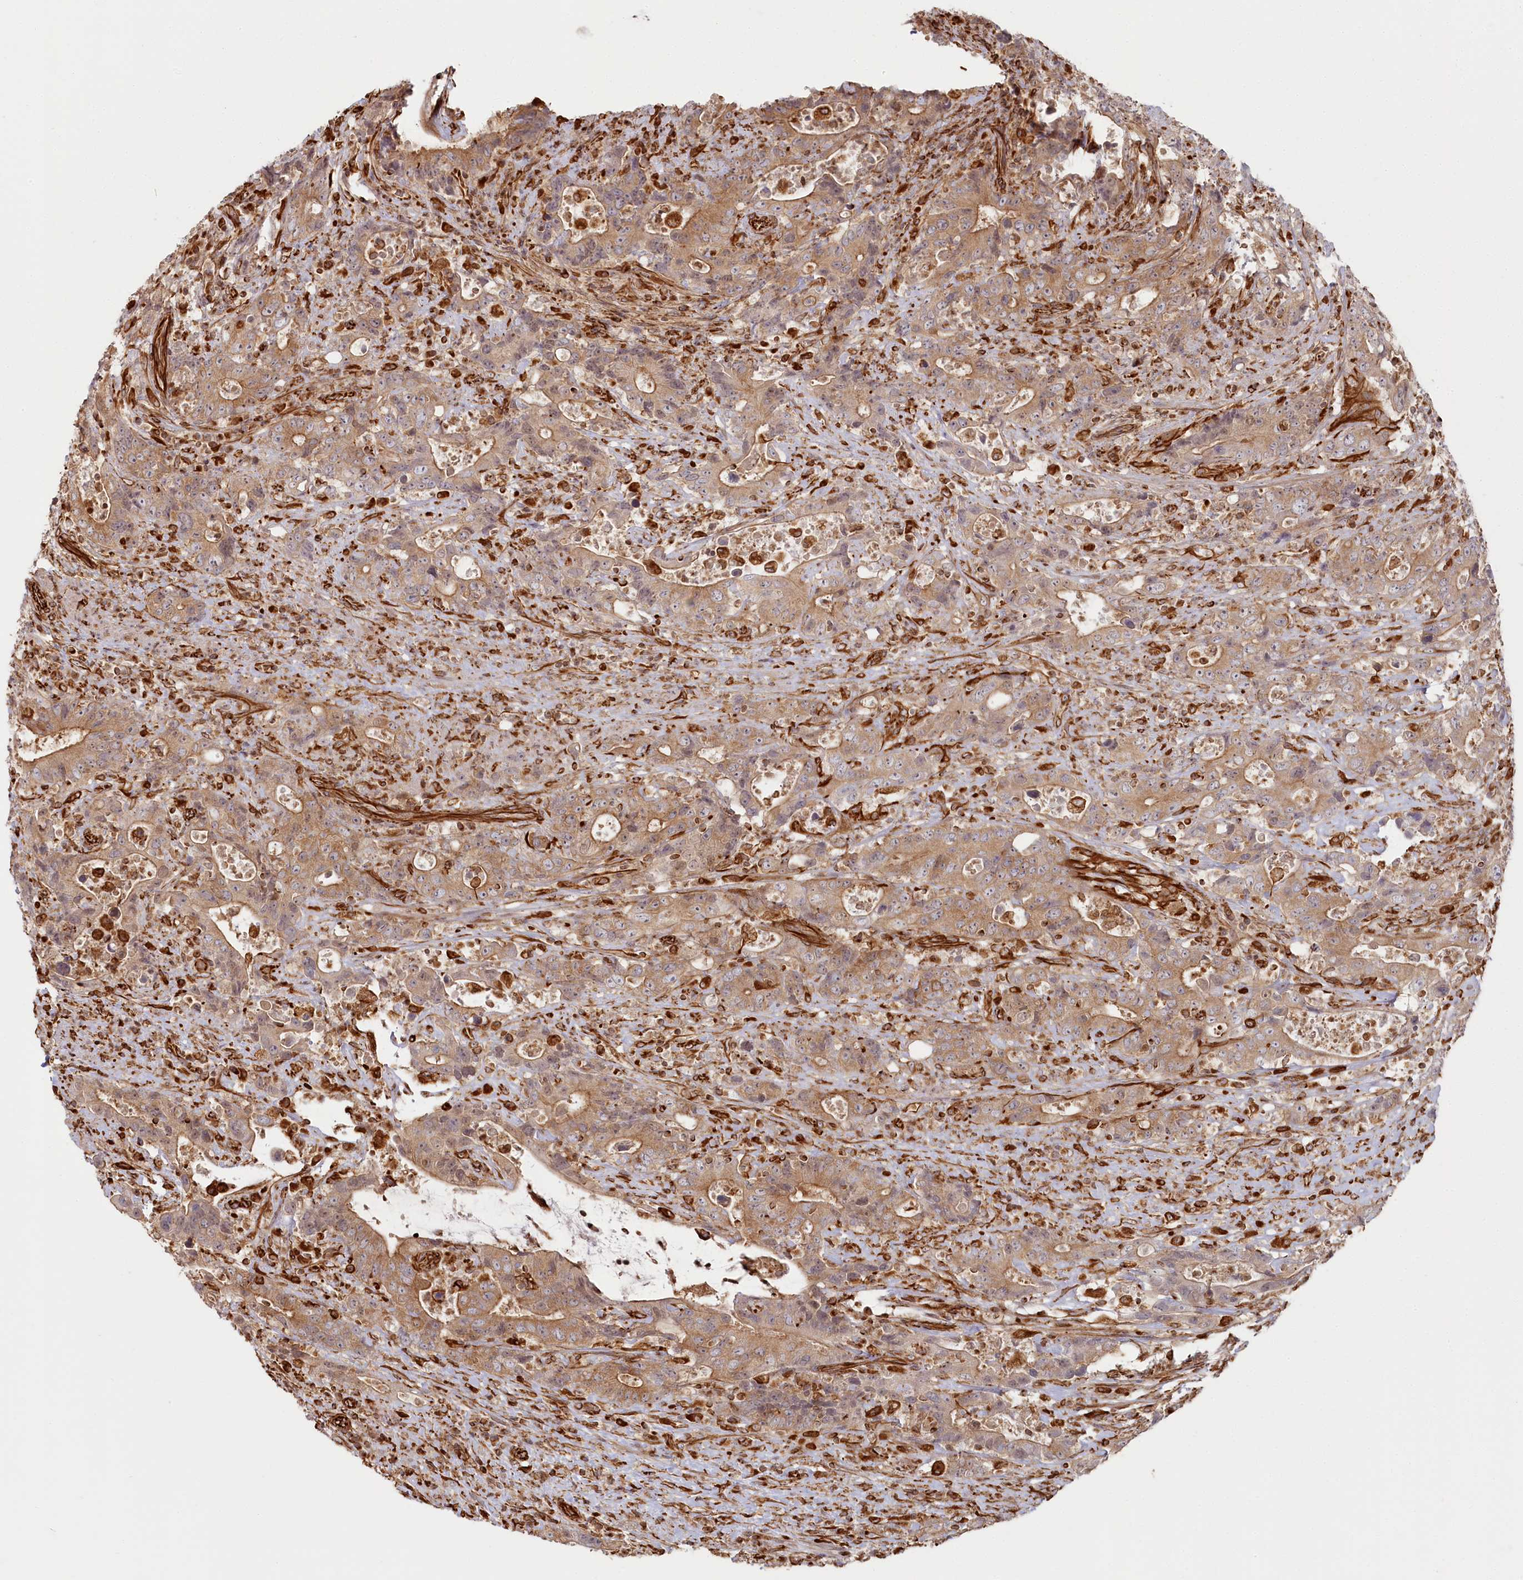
{"staining": {"intensity": "moderate", "quantity": ">75%", "location": "cytoplasmic/membranous"}, "tissue": "colorectal cancer", "cell_type": "Tumor cells", "image_type": "cancer", "snomed": [{"axis": "morphology", "description": "Adenocarcinoma, NOS"}, {"axis": "topography", "description": "Colon"}], "caption": "High-power microscopy captured an IHC image of colorectal cancer, revealing moderate cytoplasmic/membranous expression in about >75% of tumor cells. (DAB IHC, brown staining for protein, blue staining for nuclei).", "gene": "TTC1", "patient": {"sex": "female", "age": 75}}